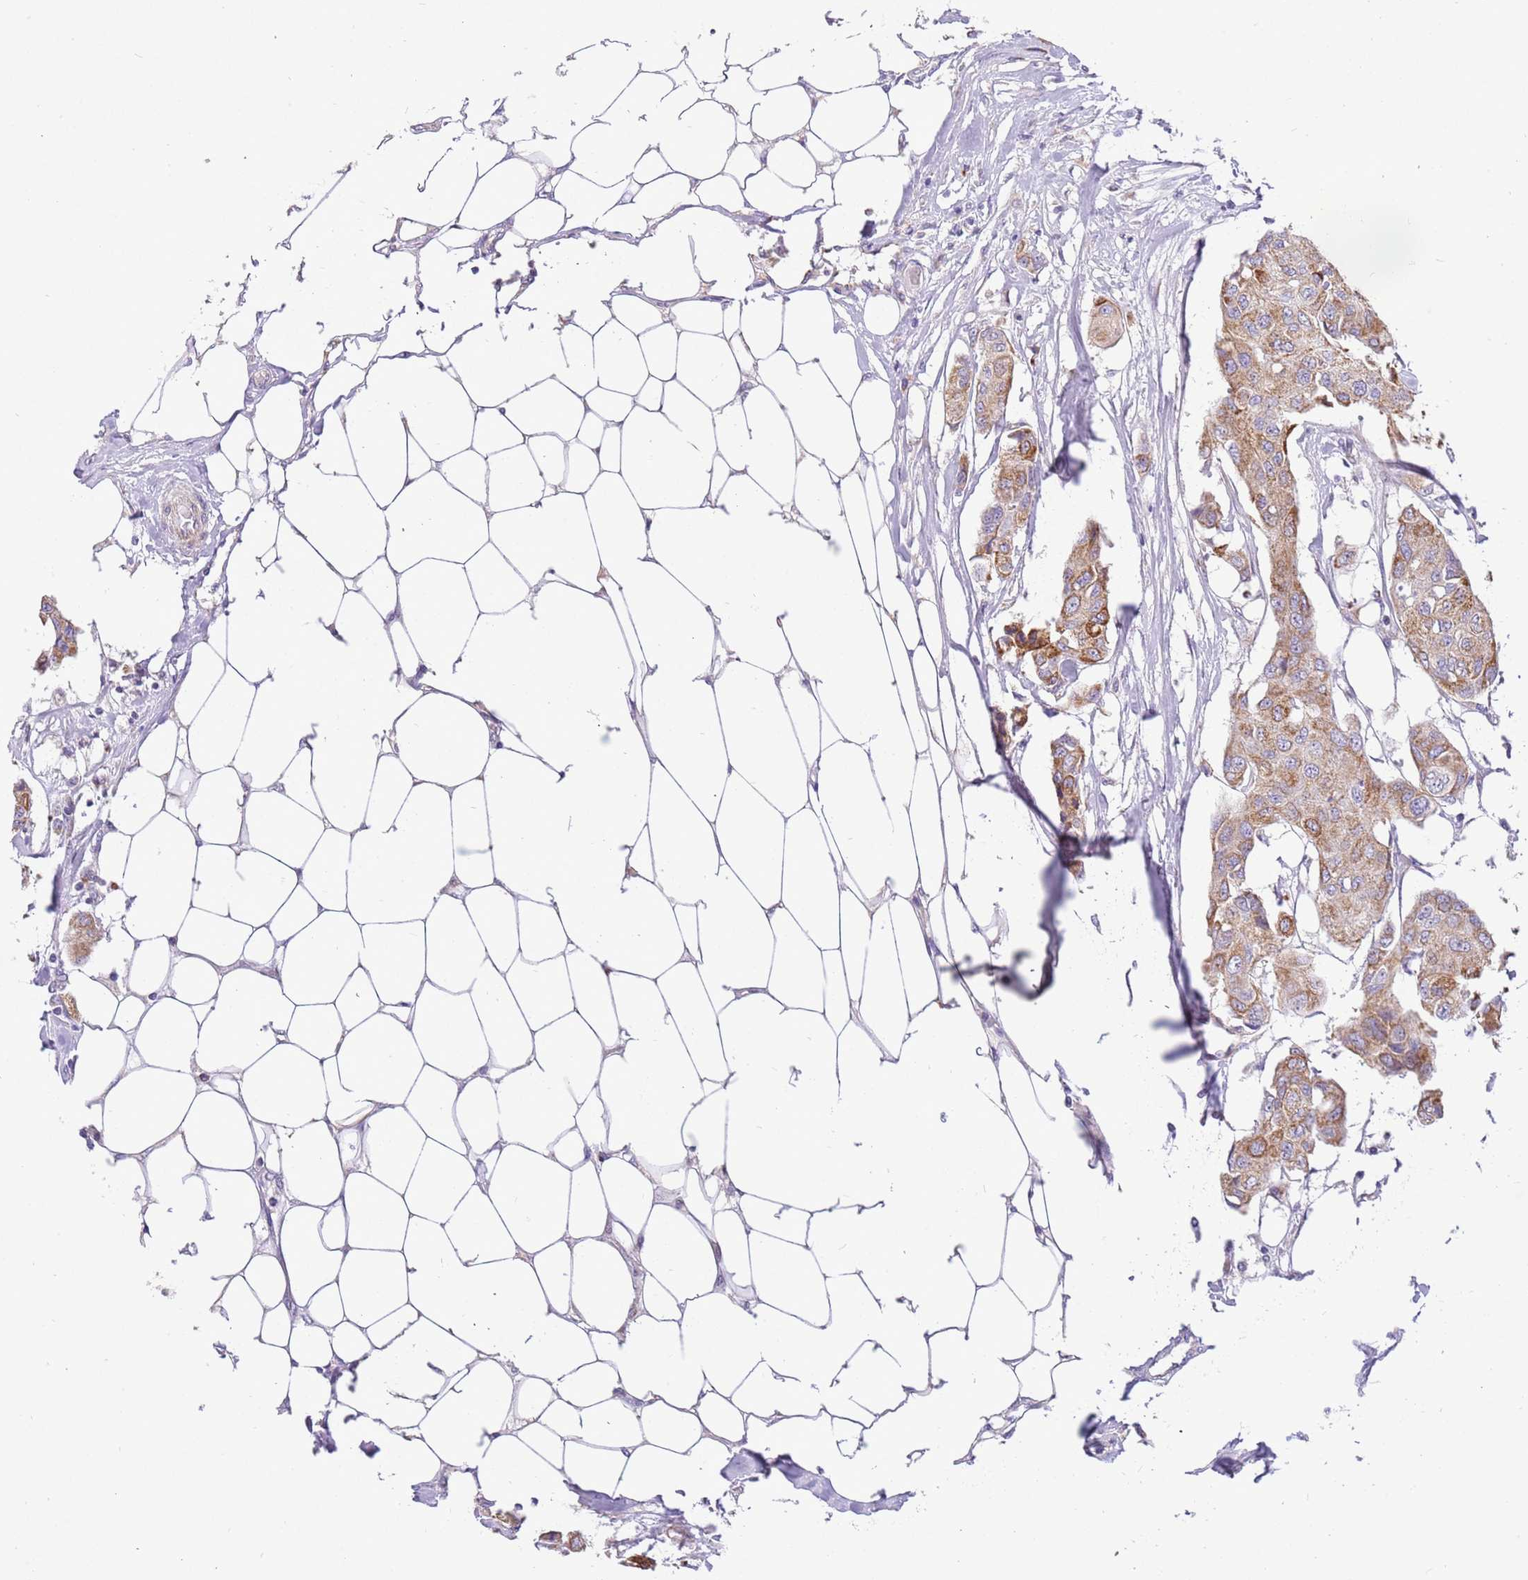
{"staining": {"intensity": "moderate", "quantity": ">75%", "location": "cytoplasmic/membranous"}, "tissue": "breast cancer", "cell_type": "Tumor cells", "image_type": "cancer", "snomed": [{"axis": "morphology", "description": "Duct carcinoma"}, {"axis": "topography", "description": "Breast"}, {"axis": "topography", "description": "Lymph node"}], "caption": "A medium amount of moderate cytoplasmic/membranous staining is seen in approximately >75% of tumor cells in infiltrating ductal carcinoma (breast) tissue. The staining was performed using DAB to visualize the protein expression in brown, while the nuclei were stained in blue with hematoxylin (Magnification: 20x).", "gene": "COX17", "patient": {"sex": "female", "age": 80}}